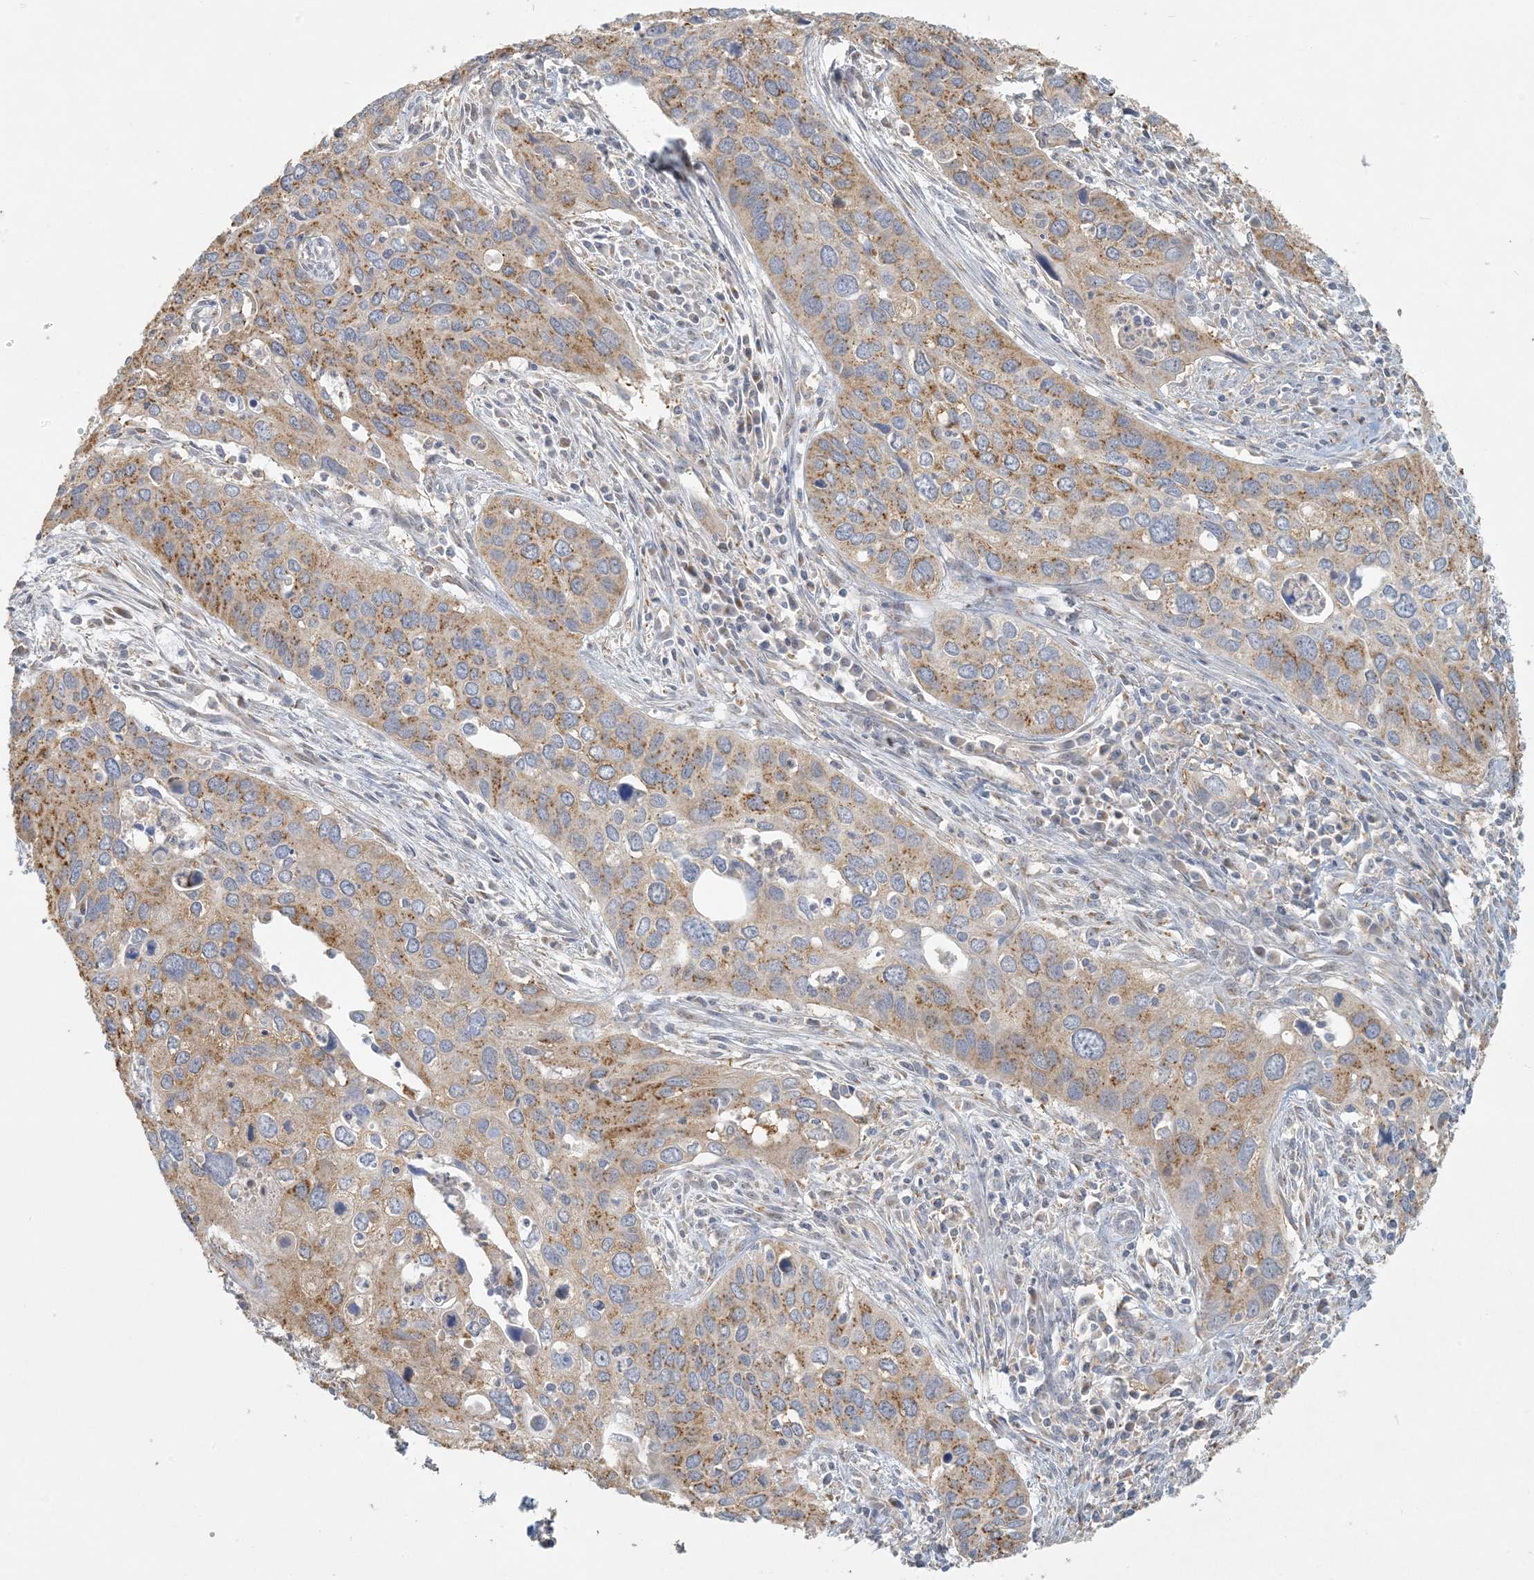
{"staining": {"intensity": "moderate", "quantity": ">75%", "location": "cytoplasmic/membranous"}, "tissue": "cervical cancer", "cell_type": "Tumor cells", "image_type": "cancer", "snomed": [{"axis": "morphology", "description": "Squamous cell carcinoma, NOS"}, {"axis": "topography", "description": "Cervix"}], "caption": "Cervical cancer stained with DAB immunohistochemistry demonstrates medium levels of moderate cytoplasmic/membranous staining in approximately >75% of tumor cells.", "gene": "HACL1", "patient": {"sex": "female", "age": 55}}